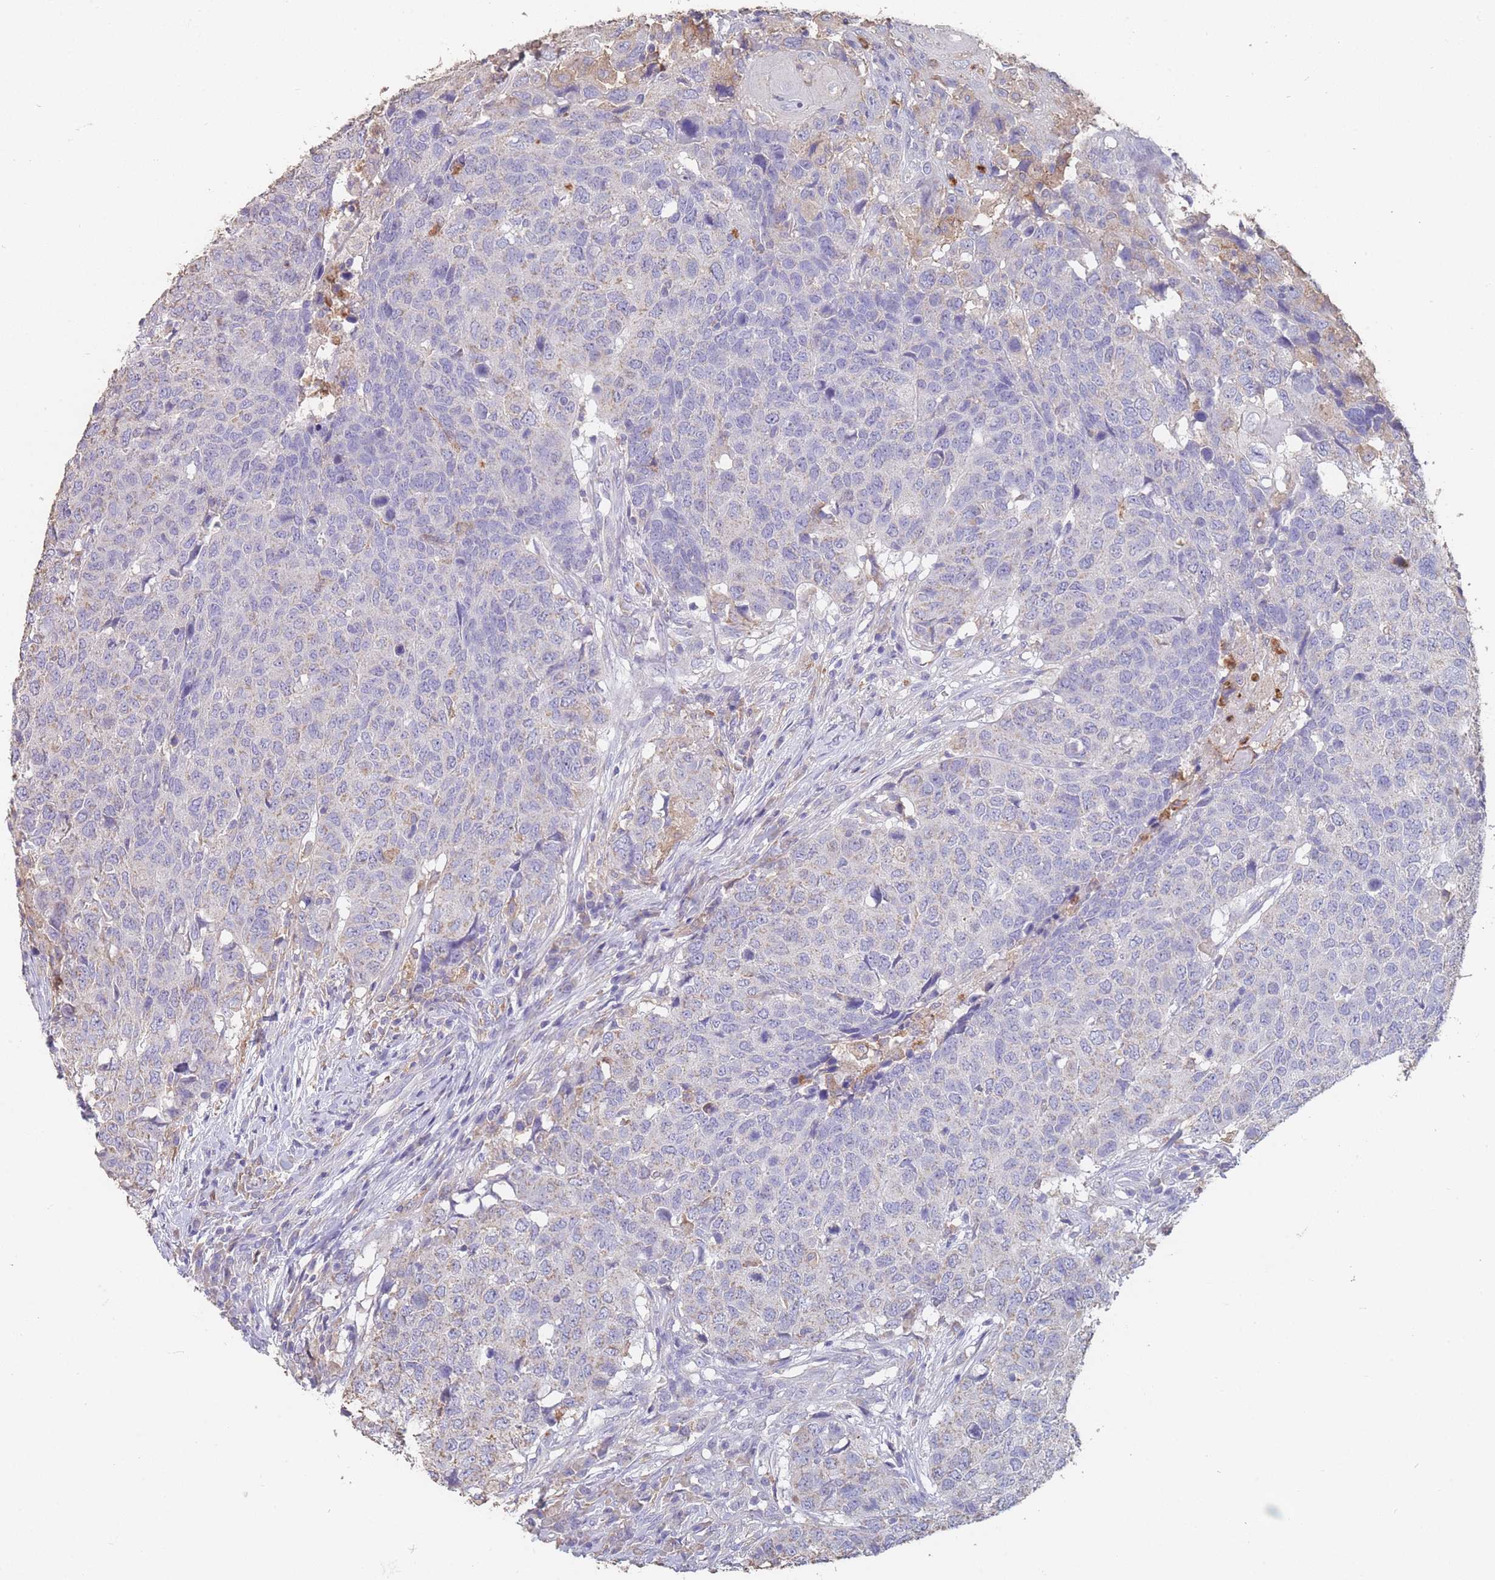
{"staining": {"intensity": "negative", "quantity": "none", "location": "none"}, "tissue": "head and neck cancer", "cell_type": "Tumor cells", "image_type": "cancer", "snomed": [{"axis": "morphology", "description": "Normal tissue, NOS"}, {"axis": "morphology", "description": "Squamous cell carcinoma, NOS"}, {"axis": "topography", "description": "Skeletal muscle"}, {"axis": "topography", "description": "Vascular tissue"}, {"axis": "topography", "description": "Peripheral nerve tissue"}, {"axis": "topography", "description": "Head-Neck"}], "caption": "Head and neck cancer (squamous cell carcinoma) was stained to show a protein in brown. There is no significant positivity in tumor cells. (DAB IHC, high magnification).", "gene": "CLEC12A", "patient": {"sex": "male", "age": 66}}